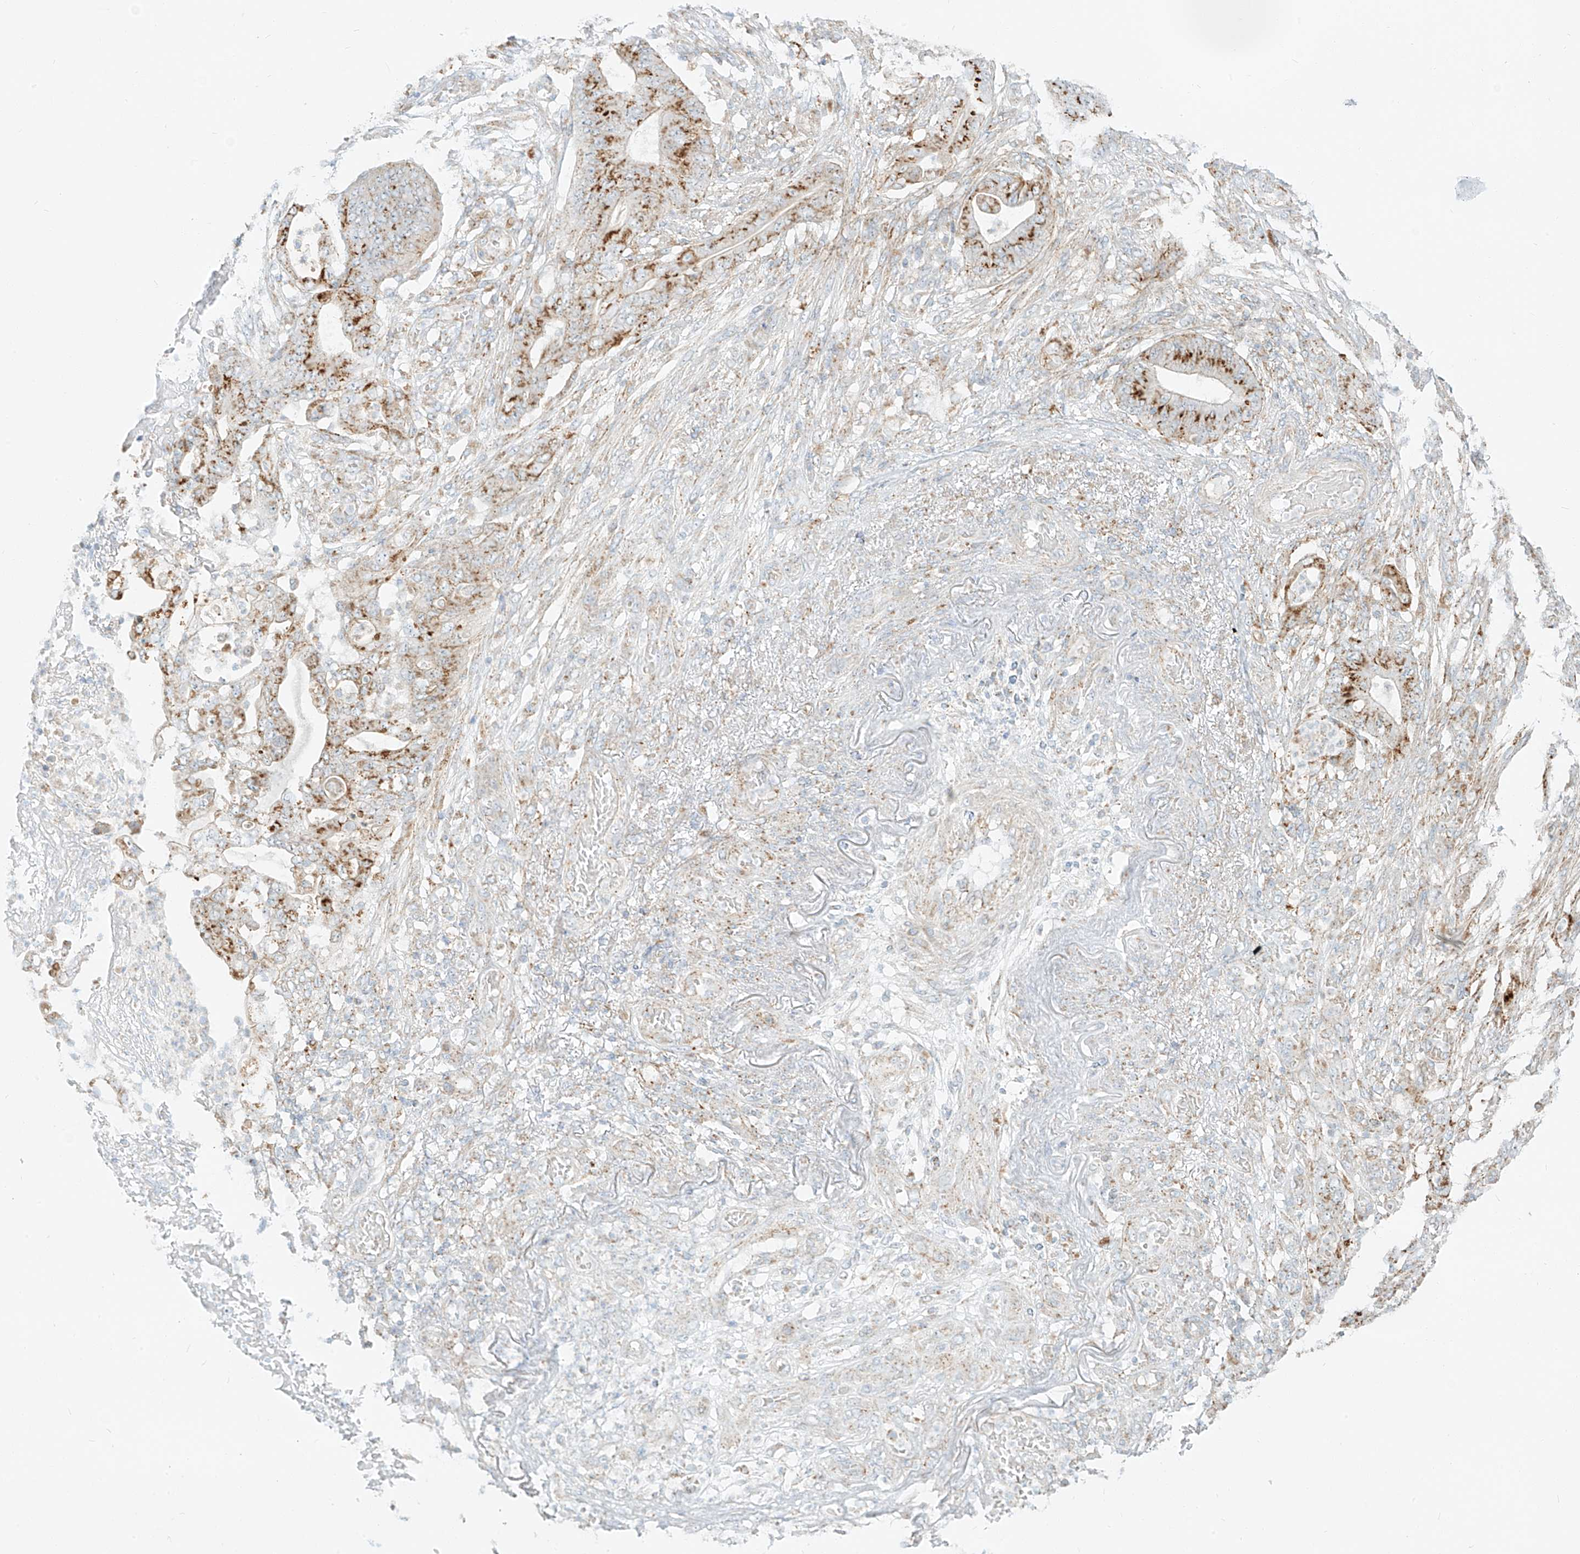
{"staining": {"intensity": "moderate", "quantity": ">75%", "location": "cytoplasmic/membranous"}, "tissue": "stomach cancer", "cell_type": "Tumor cells", "image_type": "cancer", "snomed": [{"axis": "morphology", "description": "Adenocarcinoma, NOS"}, {"axis": "topography", "description": "Stomach"}], "caption": "The photomicrograph exhibits immunohistochemical staining of adenocarcinoma (stomach). There is moderate cytoplasmic/membranous expression is appreciated in about >75% of tumor cells.", "gene": "SLC35F6", "patient": {"sex": "female", "age": 73}}